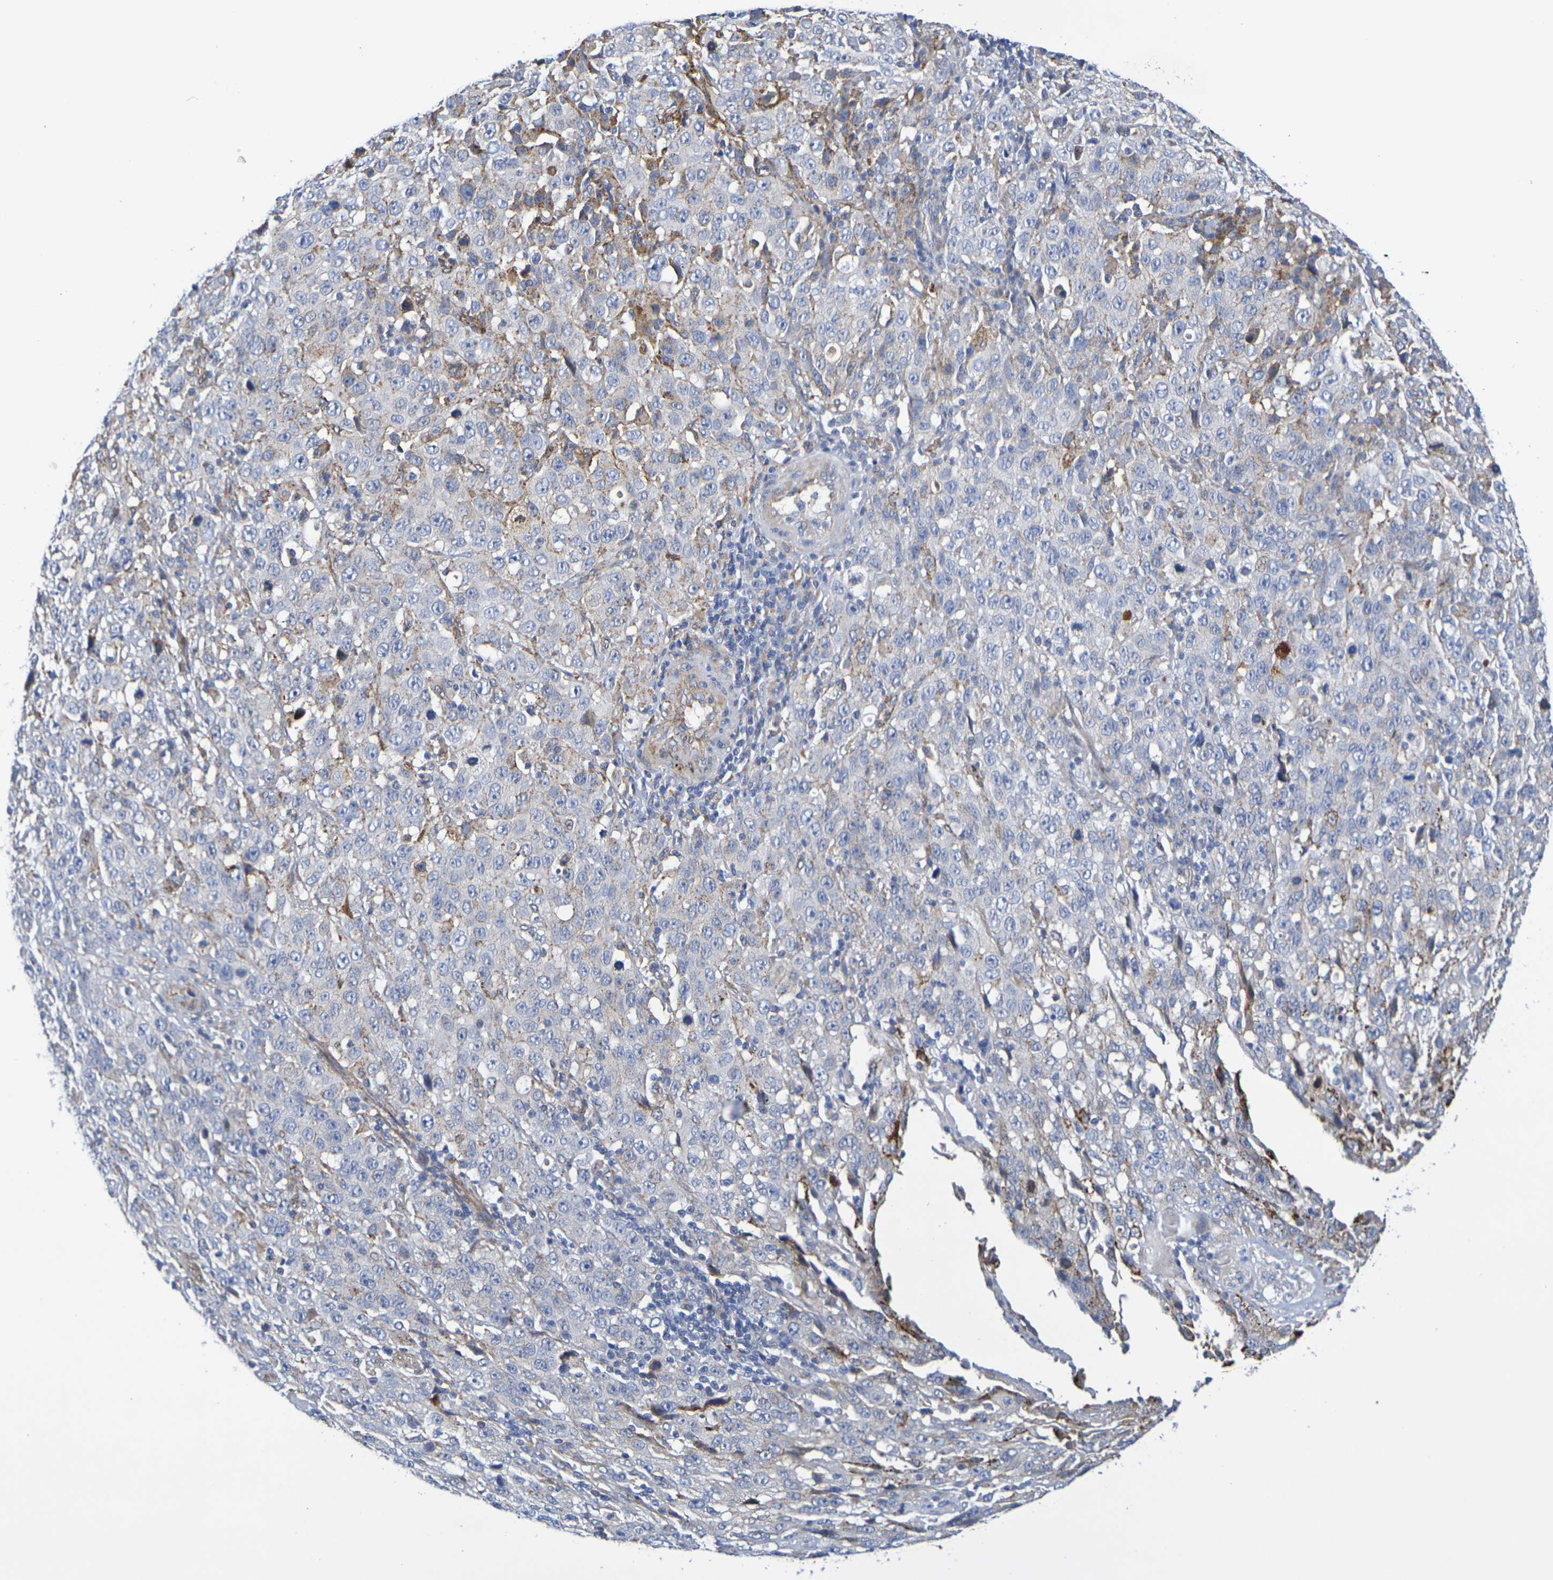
{"staining": {"intensity": "moderate", "quantity": "<25%", "location": "cytoplasmic/membranous"}, "tissue": "stomach cancer", "cell_type": "Tumor cells", "image_type": "cancer", "snomed": [{"axis": "morphology", "description": "Normal tissue, NOS"}, {"axis": "morphology", "description": "Adenocarcinoma, NOS"}, {"axis": "topography", "description": "Stomach"}], "caption": "Protein expression analysis of stomach cancer (adenocarcinoma) exhibits moderate cytoplasmic/membranous expression in approximately <25% of tumor cells.", "gene": "SDC4", "patient": {"sex": "male", "age": 48}}